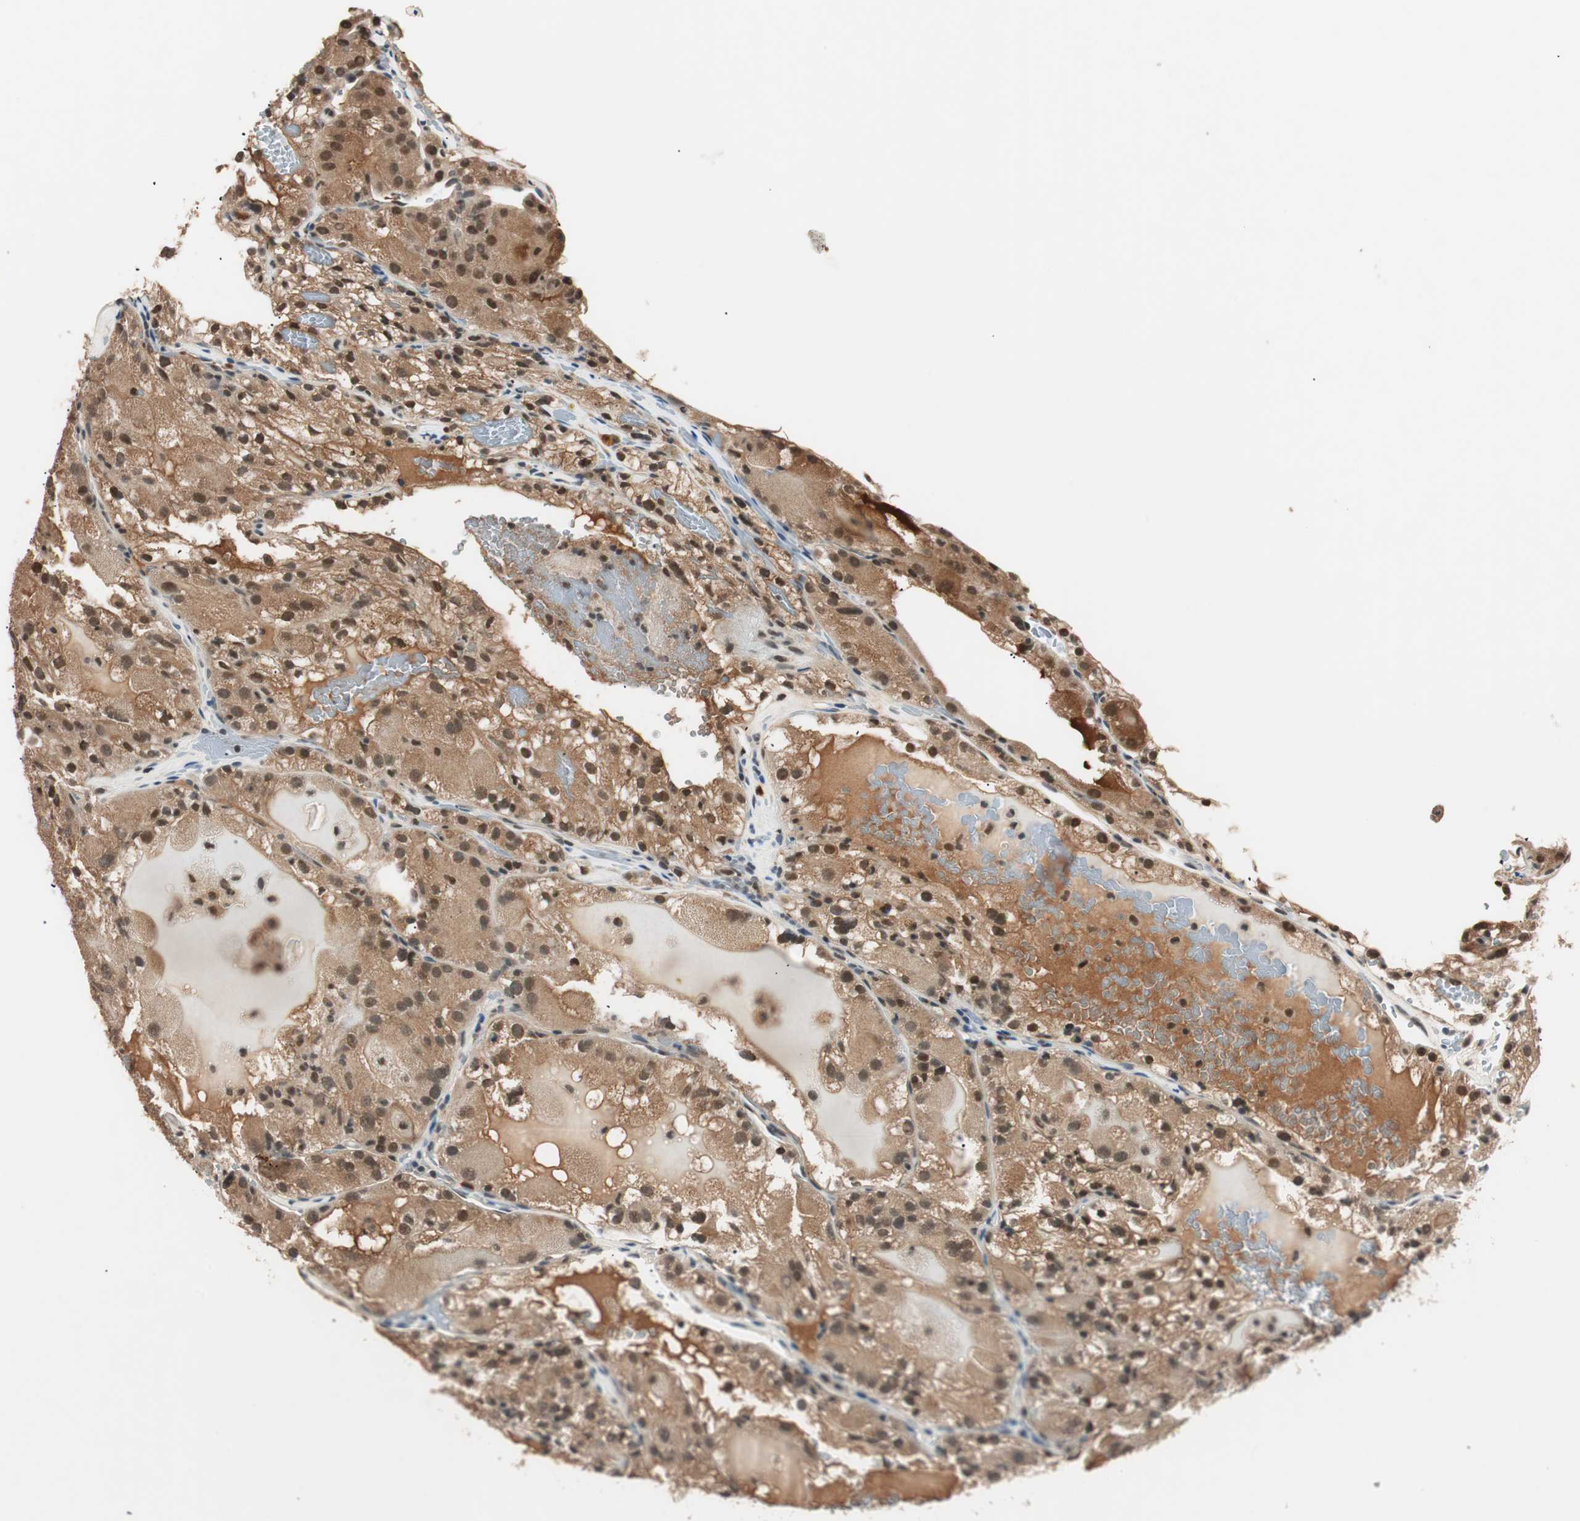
{"staining": {"intensity": "moderate", "quantity": ">75%", "location": "cytoplasmic/membranous,nuclear"}, "tissue": "renal cancer", "cell_type": "Tumor cells", "image_type": "cancer", "snomed": [{"axis": "morphology", "description": "Normal tissue, NOS"}, {"axis": "morphology", "description": "Adenocarcinoma, NOS"}, {"axis": "topography", "description": "Kidney"}], "caption": "Human renal cancer (adenocarcinoma) stained with a protein marker exhibits moderate staining in tumor cells.", "gene": "NFRKB", "patient": {"sex": "male", "age": 61}}